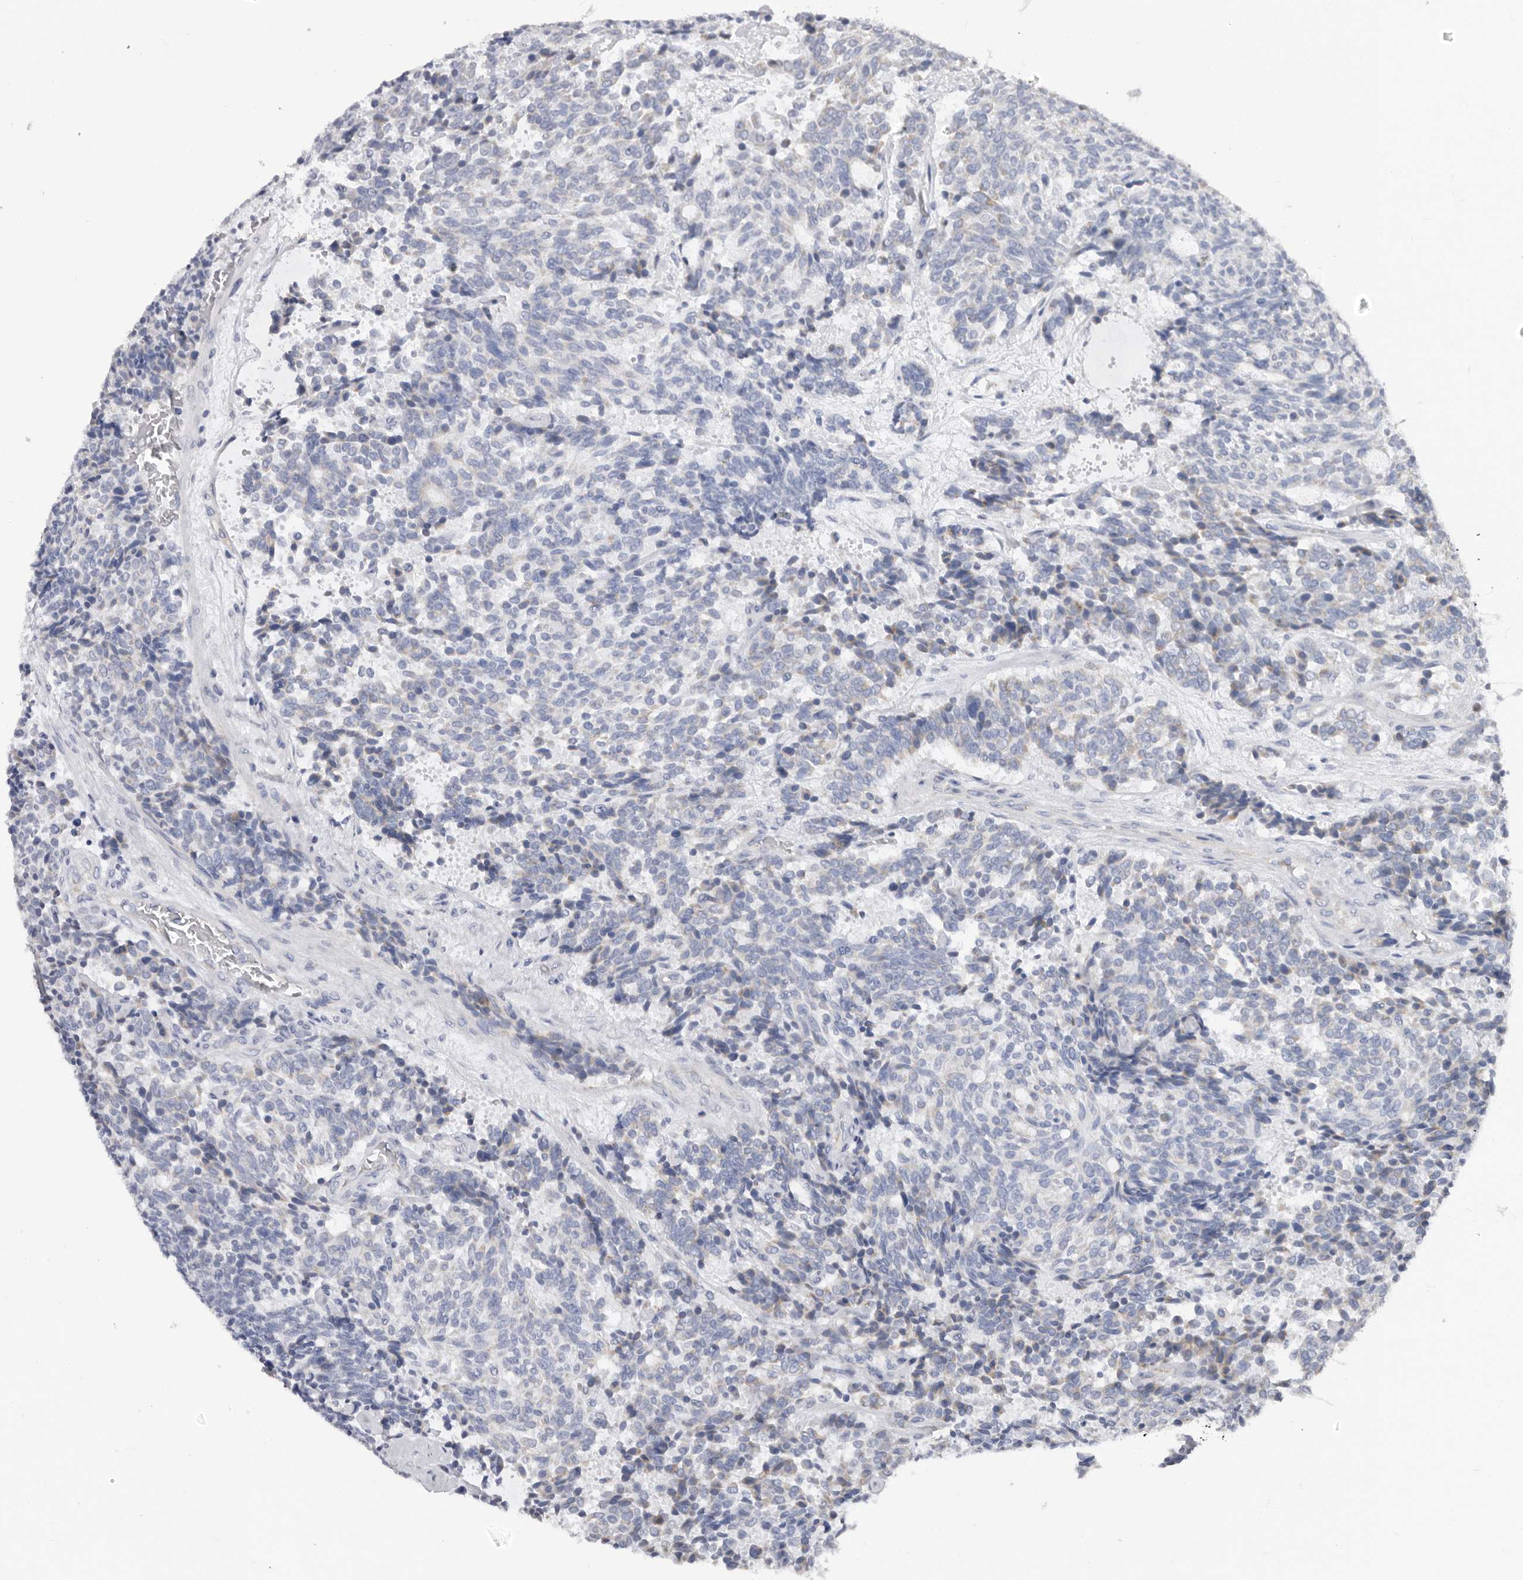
{"staining": {"intensity": "weak", "quantity": "25%-75%", "location": "cytoplasmic/membranous"}, "tissue": "carcinoid", "cell_type": "Tumor cells", "image_type": "cancer", "snomed": [{"axis": "morphology", "description": "Carcinoid, malignant, NOS"}, {"axis": "topography", "description": "Pancreas"}], "caption": "A histopathology image showing weak cytoplasmic/membranous positivity in about 25%-75% of tumor cells in carcinoid, as visualized by brown immunohistochemical staining.", "gene": "RSPO2", "patient": {"sex": "female", "age": 54}}